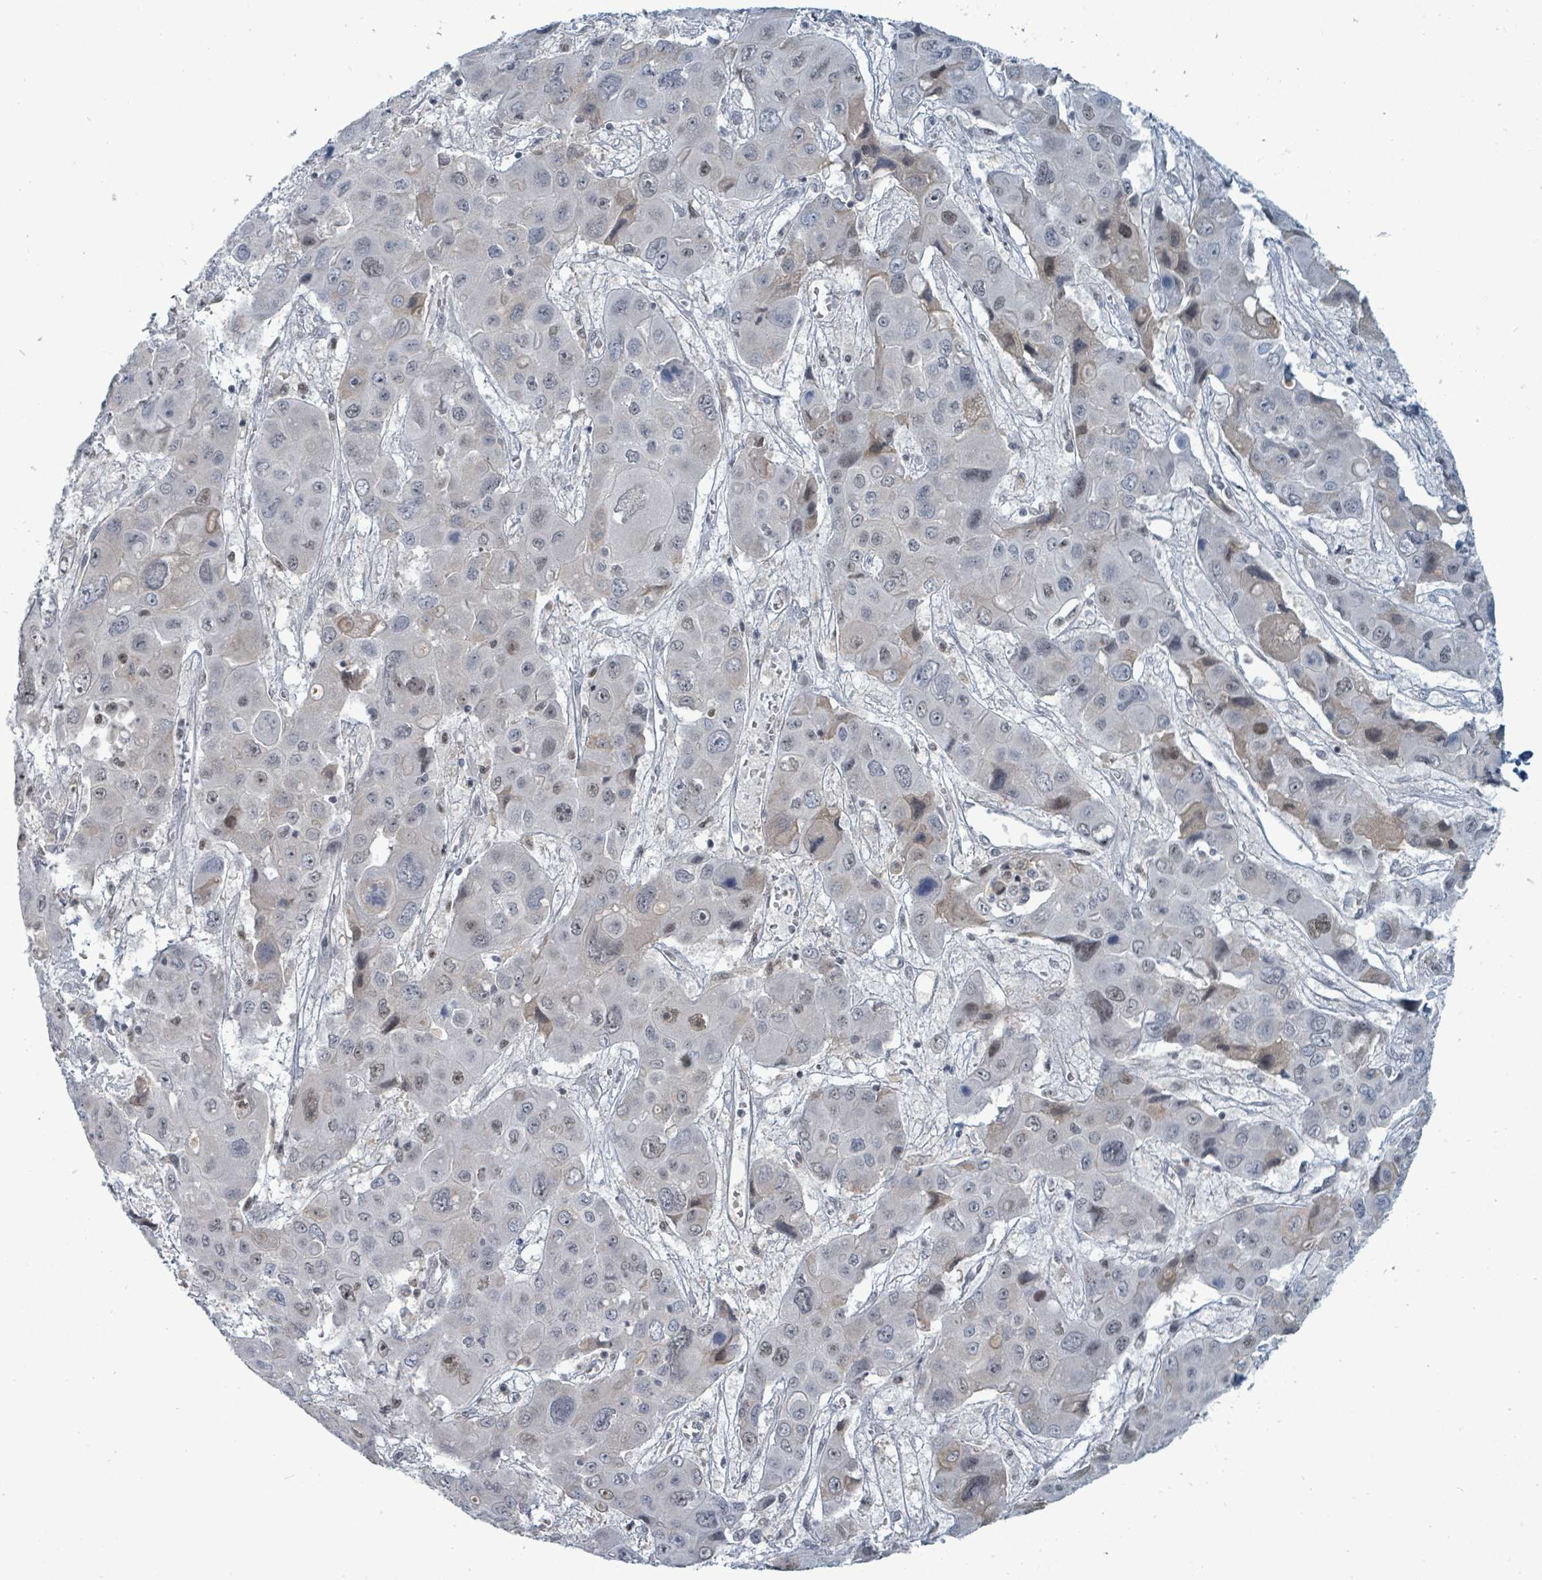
{"staining": {"intensity": "negative", "quantity": "none", "location": "none"}, "tissue": "liver cancer", "cell_type": "Tumor cells", "image_type": "cancer", "snomed": [{"axis": "morphology", "description": "Cholangiocarcinoma"}, {"axis": "topography", "description": "Liver"}], "caption": "This is an IHC image of cholangiocarcinoma (liver). There is no expression in tumor cells.", "gene": "UCK1", "patient": {"sex": "male", "age": 67}}